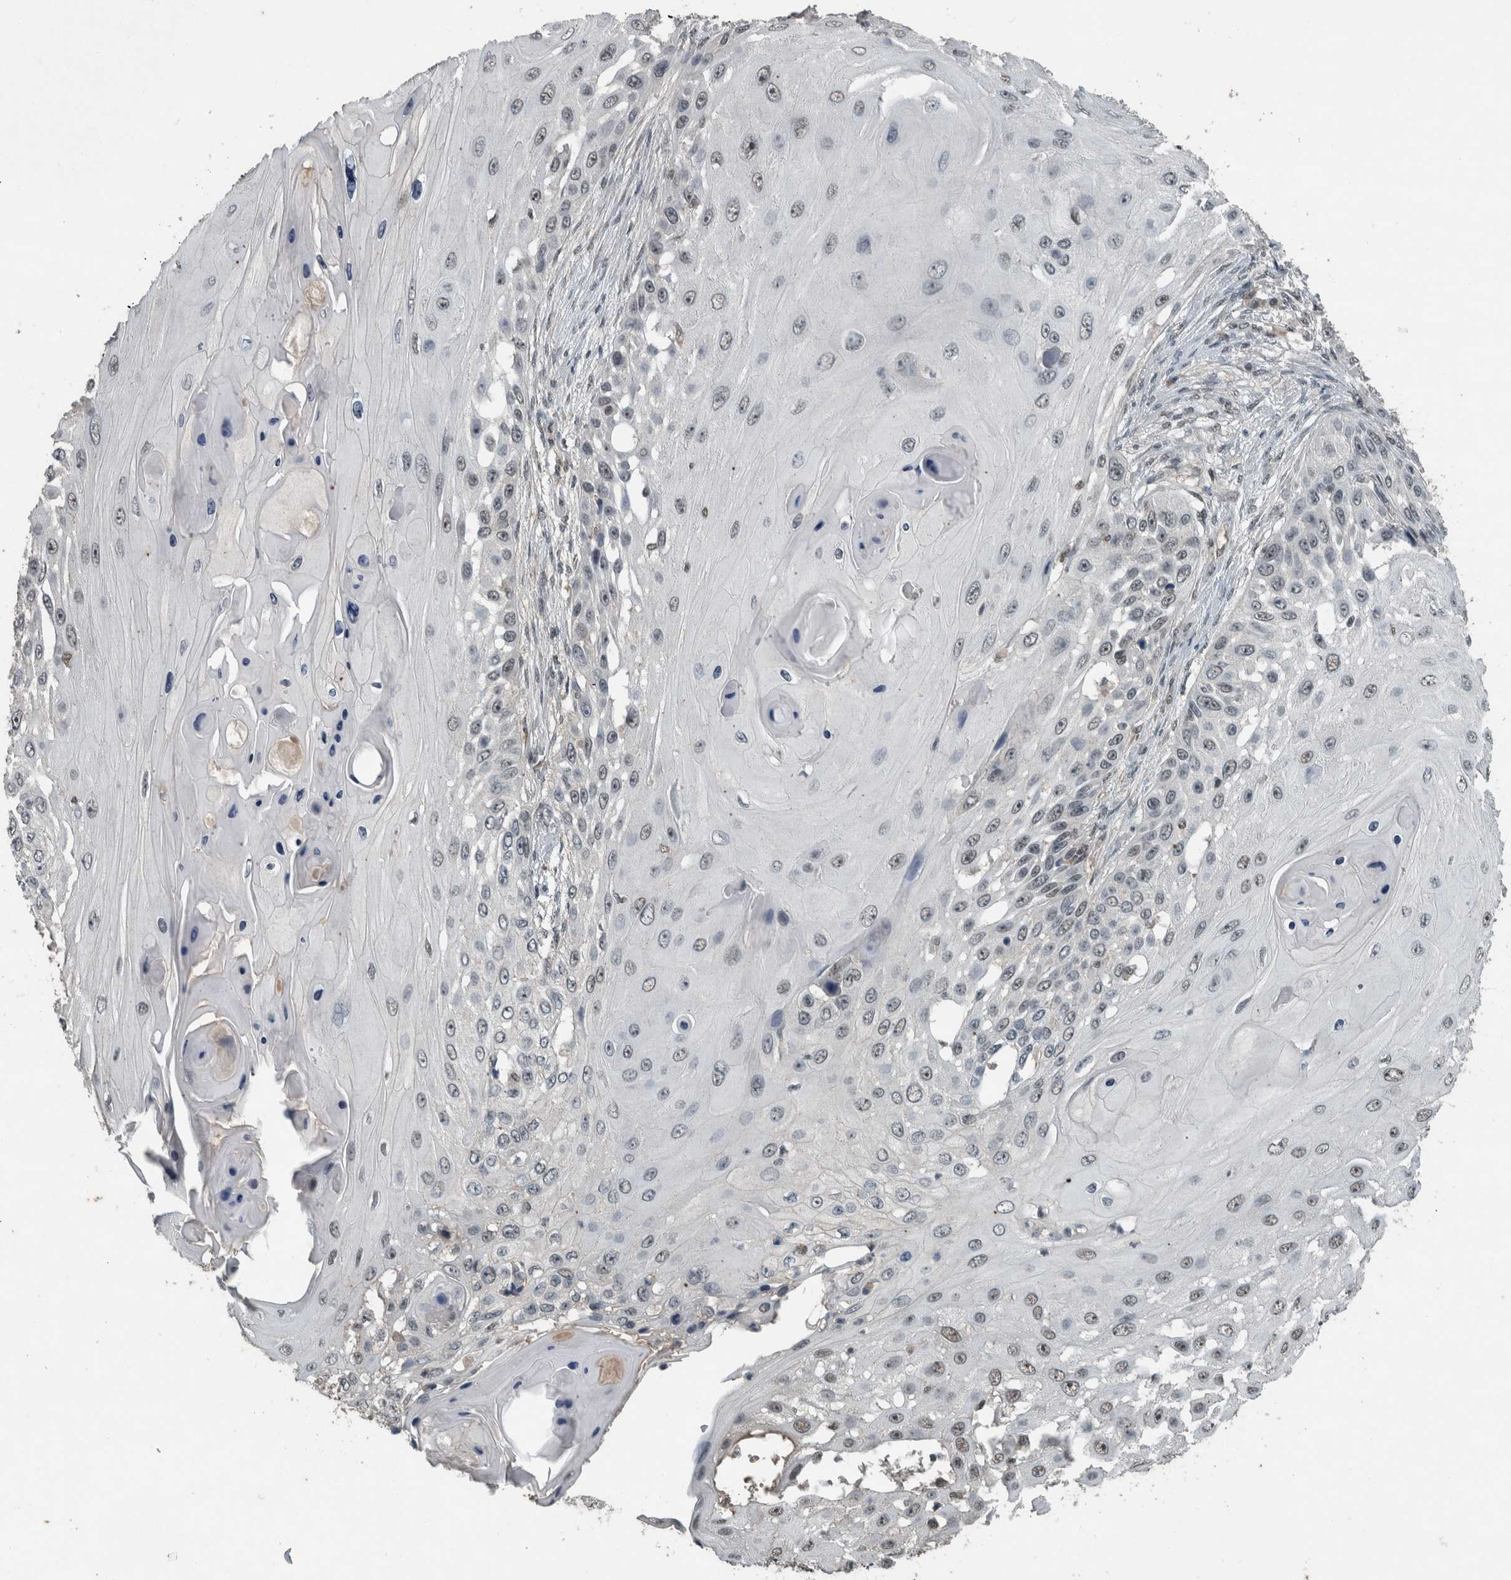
{"staining": {"intensity": "weak", "quantity": "<25%", "location": "nuclear"}, "tissue": "skin cancer", "cell_type": "Tumor cells", "image_type": "cancer", "snomed": [{"axis": "morphology", "description": "Squamous cell carcinoma, NOS"}, {"axis": "topography", "description": "Skin"}], "caption": "This is an IHC micrograph of skin squamous cell carcinoma. There is no staining in tumor cells.", "gene": "ZNF24", "patient": {"sex": "female", "age": 44}}